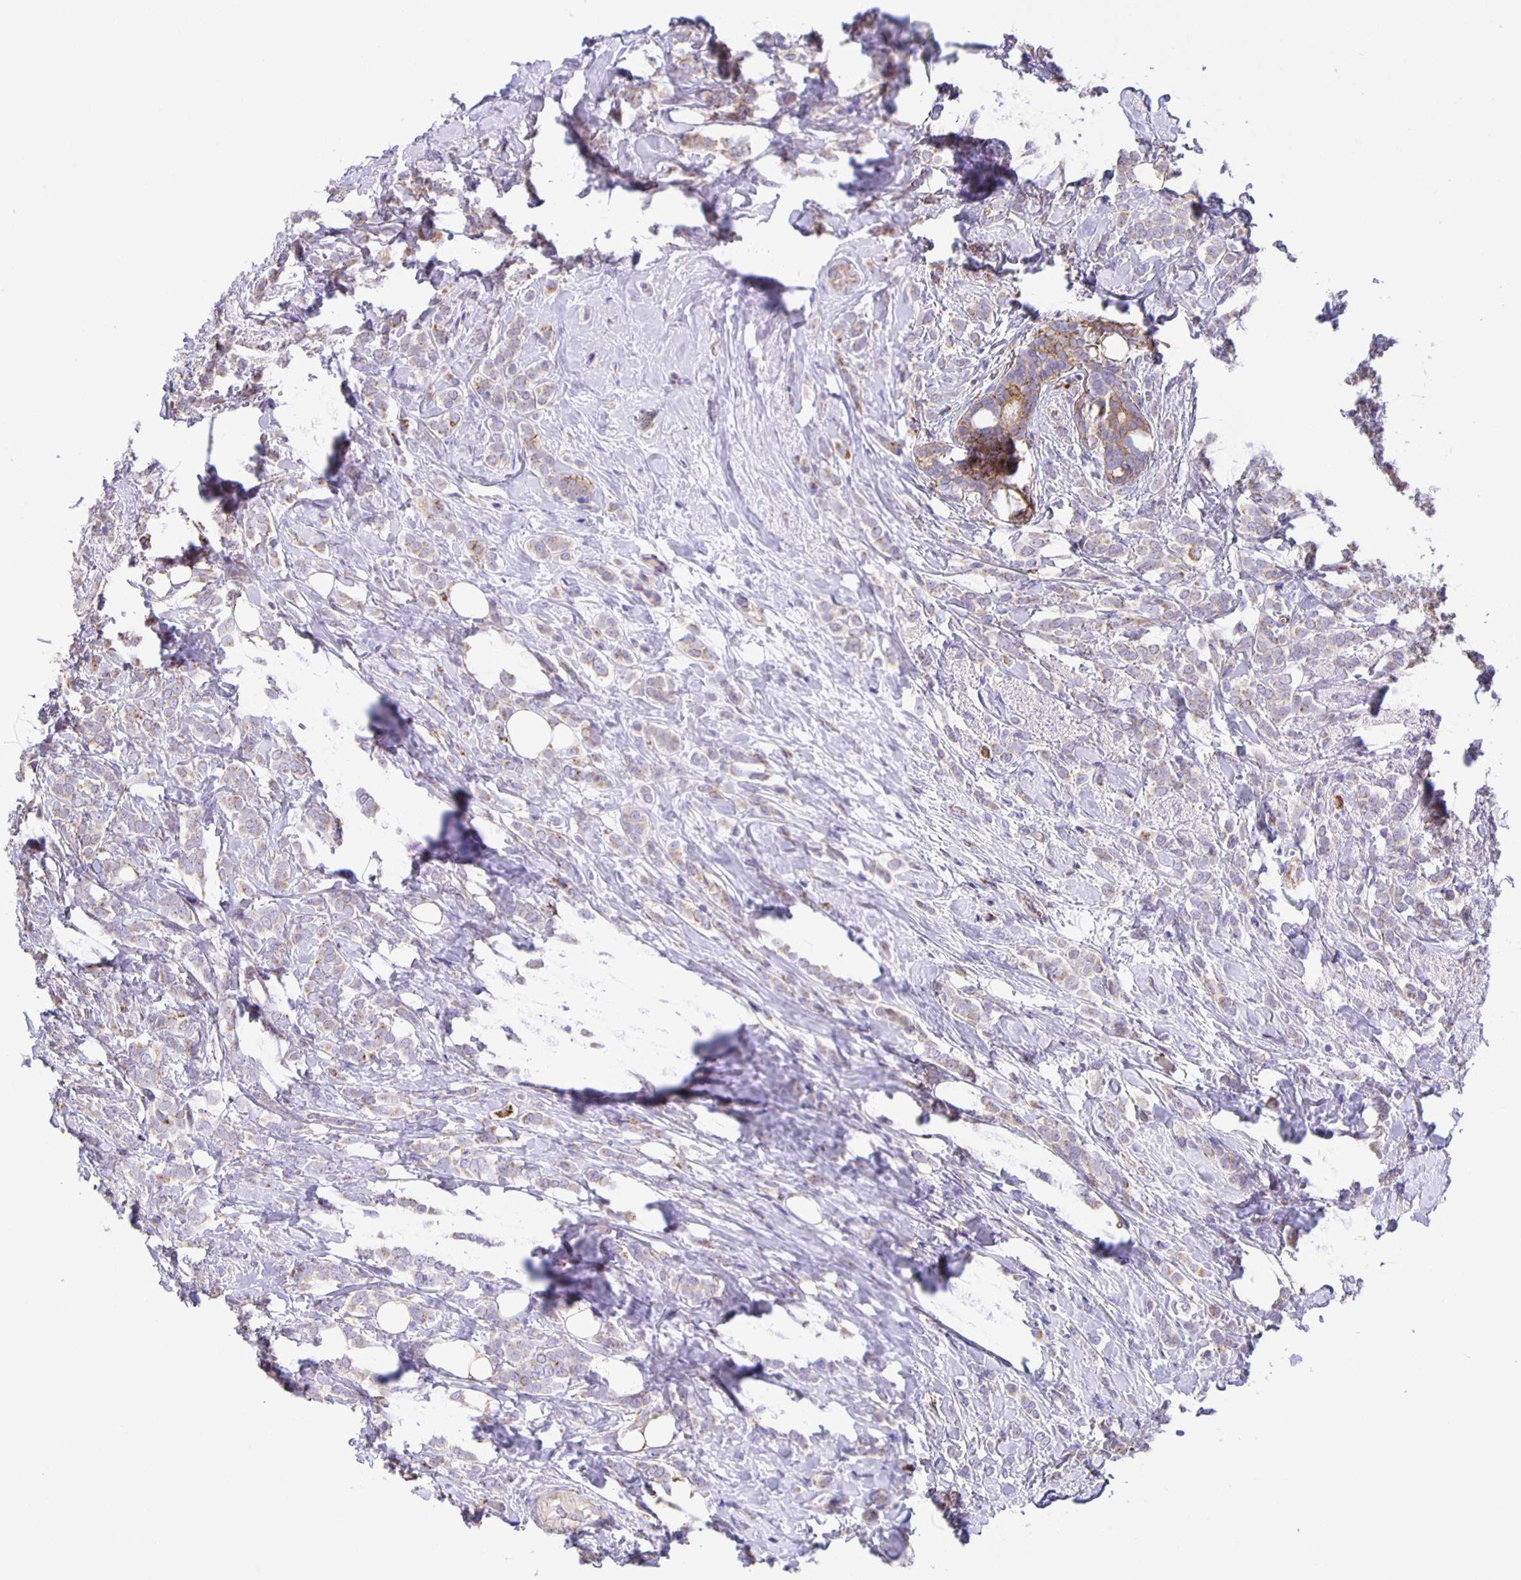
{"staining": {"intensity": "weak", "quantity": "25%-75%", "location": "cytoplasmic/membranous"}, "tissue": "breast cancer", "cell_type": "Tumor cells", "image_type": "cancer", "snomed": [{"axis": "morphology", "description": "Lobular carcinoma"}, {"axis": "topography", "description": "Breast"}], "caption": "A micrograph of human lobular carcinoma (breast) stained for a protein displays weak cytoplasmic/membranous brown staining in tumor cells.", "gene": "JMJD4", "patient": {"sex": "female", "age": 49}}